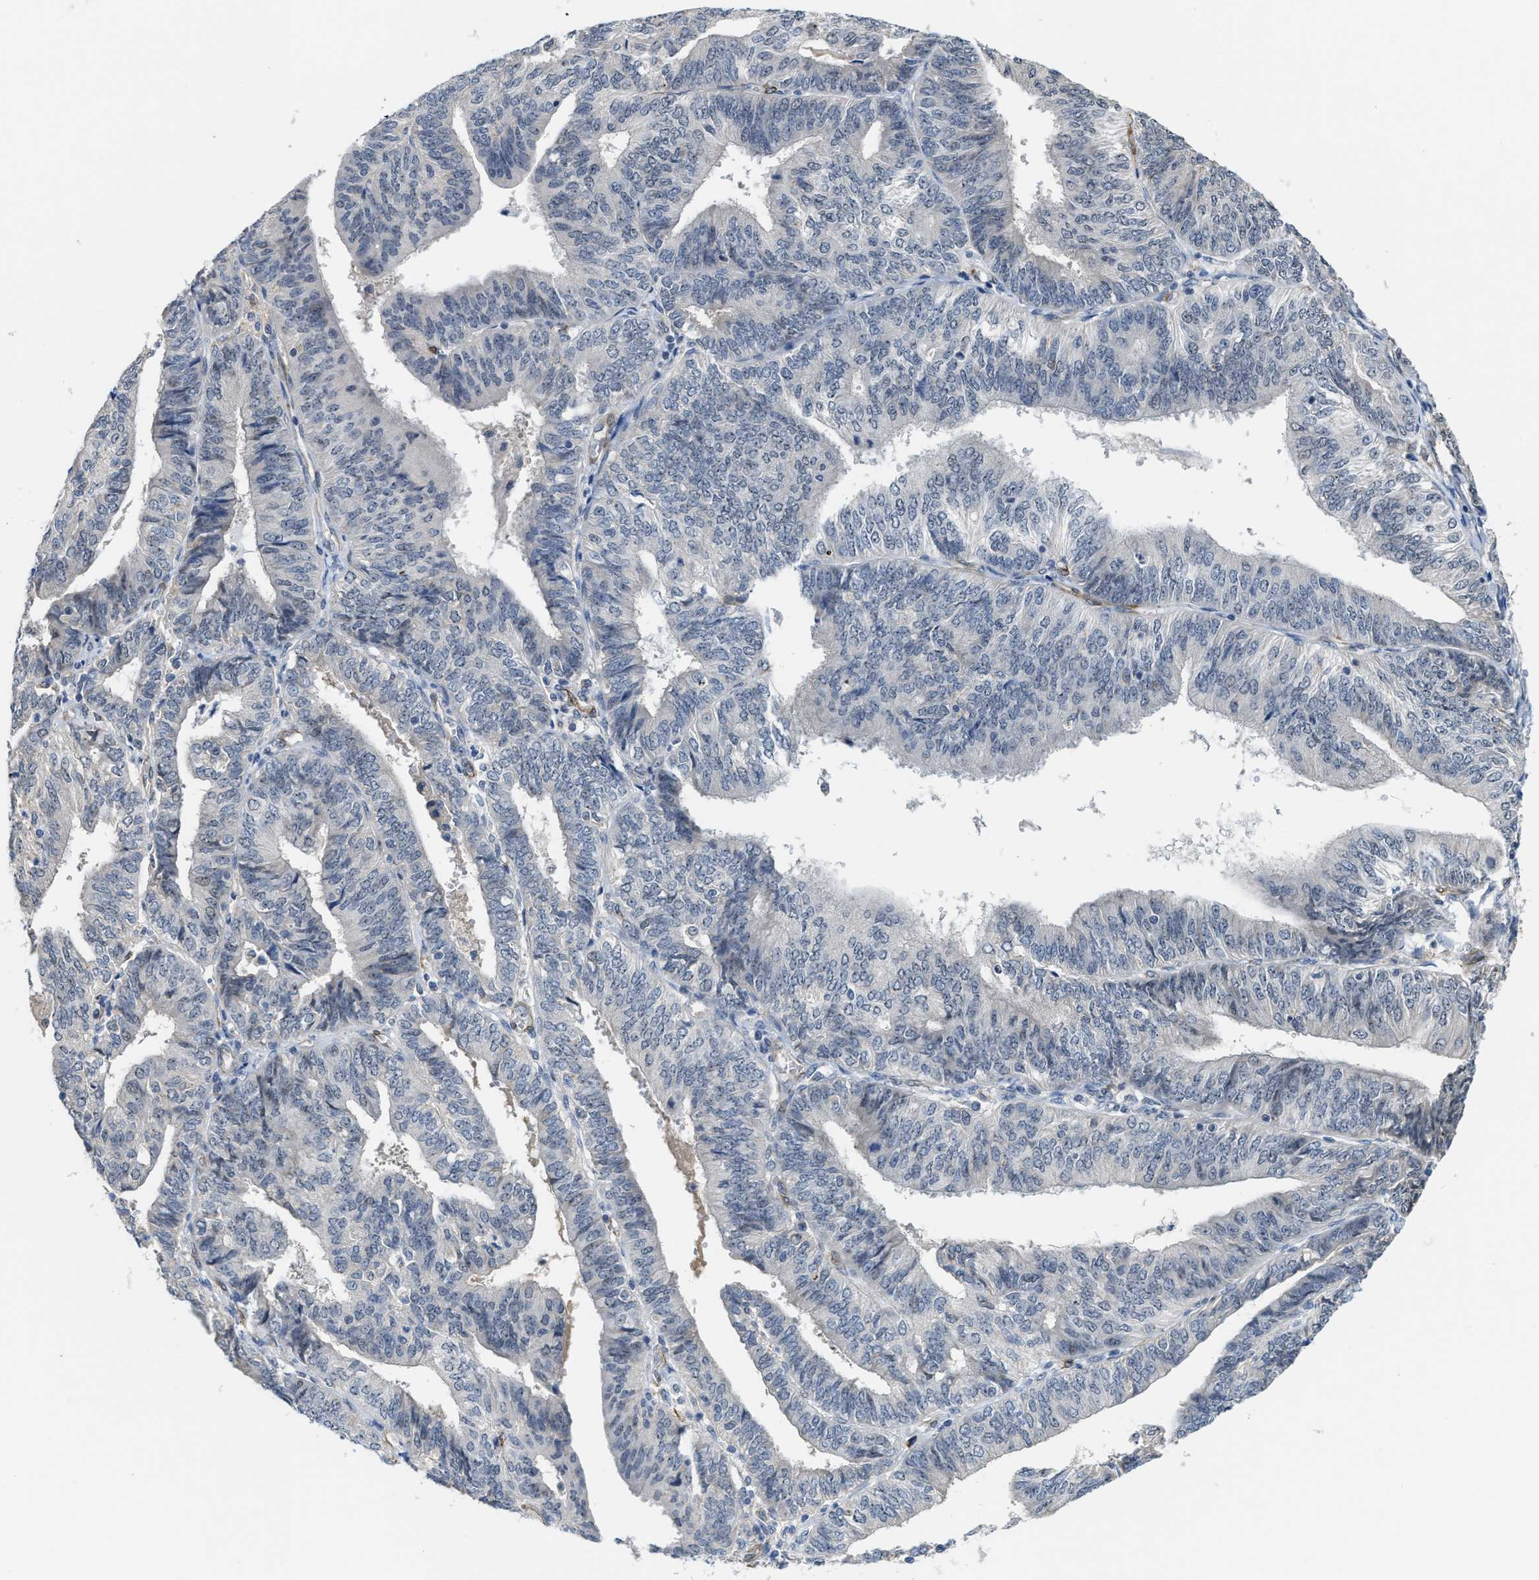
{"staining": {"intensity": "negative", "quantity": "none", "location": "none"}, "tissue": "endometrial cancer", "cell_type": "Tumor cells", "image_type": "cancer", "snomed": [{"axis": "morphology", "description": "Adenocarcinoma, NOS"}, {"axis": "topography", "description": "Endometrium"}], "caption": "Micrograph shows no protein staining in tumor cells of endometrial cancer (adenocarcinoma) tissue.", "gene": "ZNF783", "patient": {"sex": "female", "age": 58}}